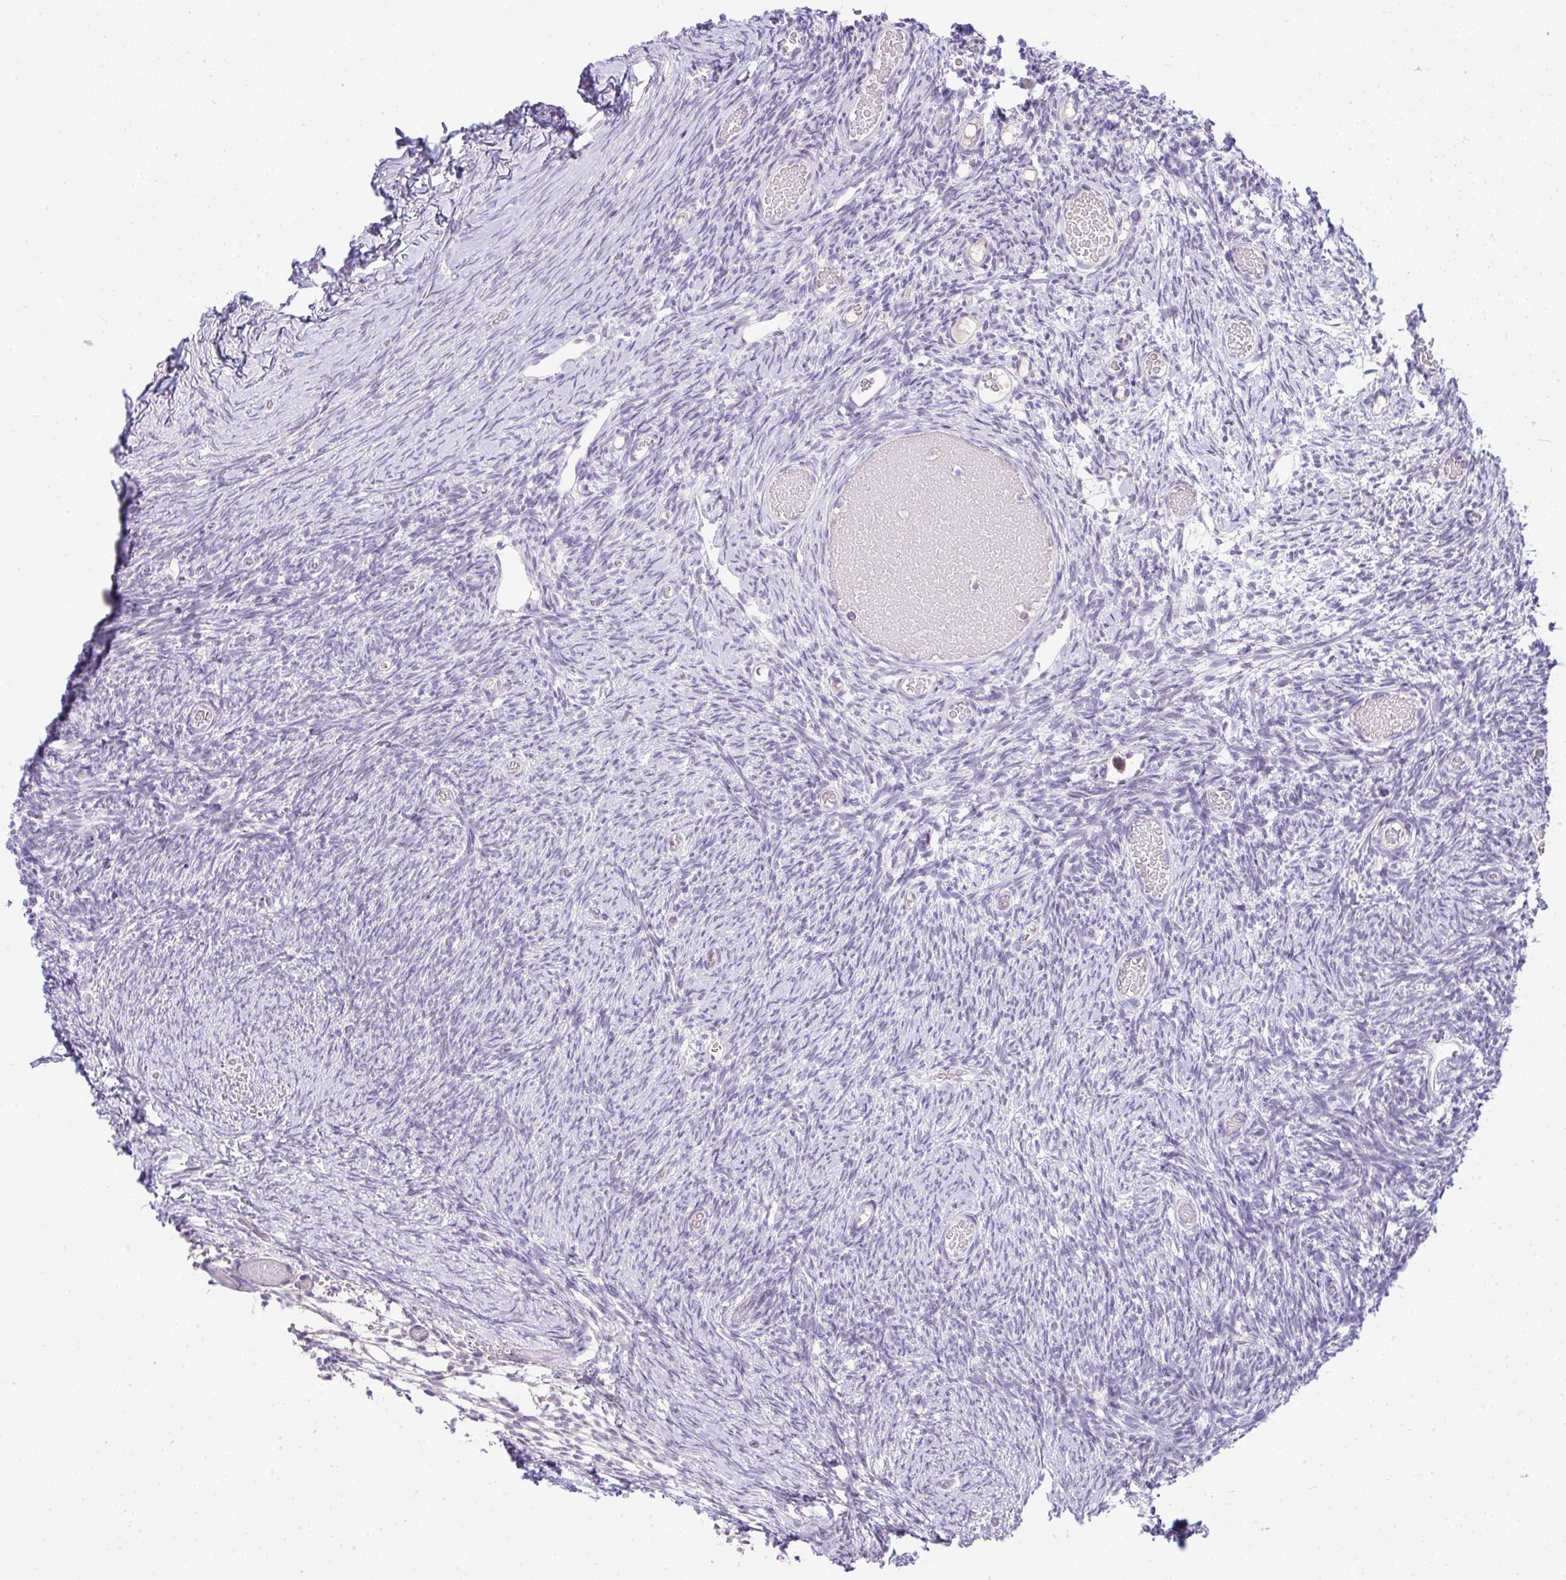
{"staining": {"intensity": "negative", "quantity": "none", "location": "none"}, "tissue": "ovary", "cell_type": "Ovarian stroma cells", "image_type": "normal", "snomed": [{"axis": "morphology", "description": "Normal tissue, NOS"}, {"axis": "topography", "description": "Ovary"}], "caption": "This is an immunohistochemistry histopathology image of benign human ovary. There is no positivity in ovarian stroma cells.", "gene": "FAM177A1", "patient": {"sex": "female", "age": 39}}